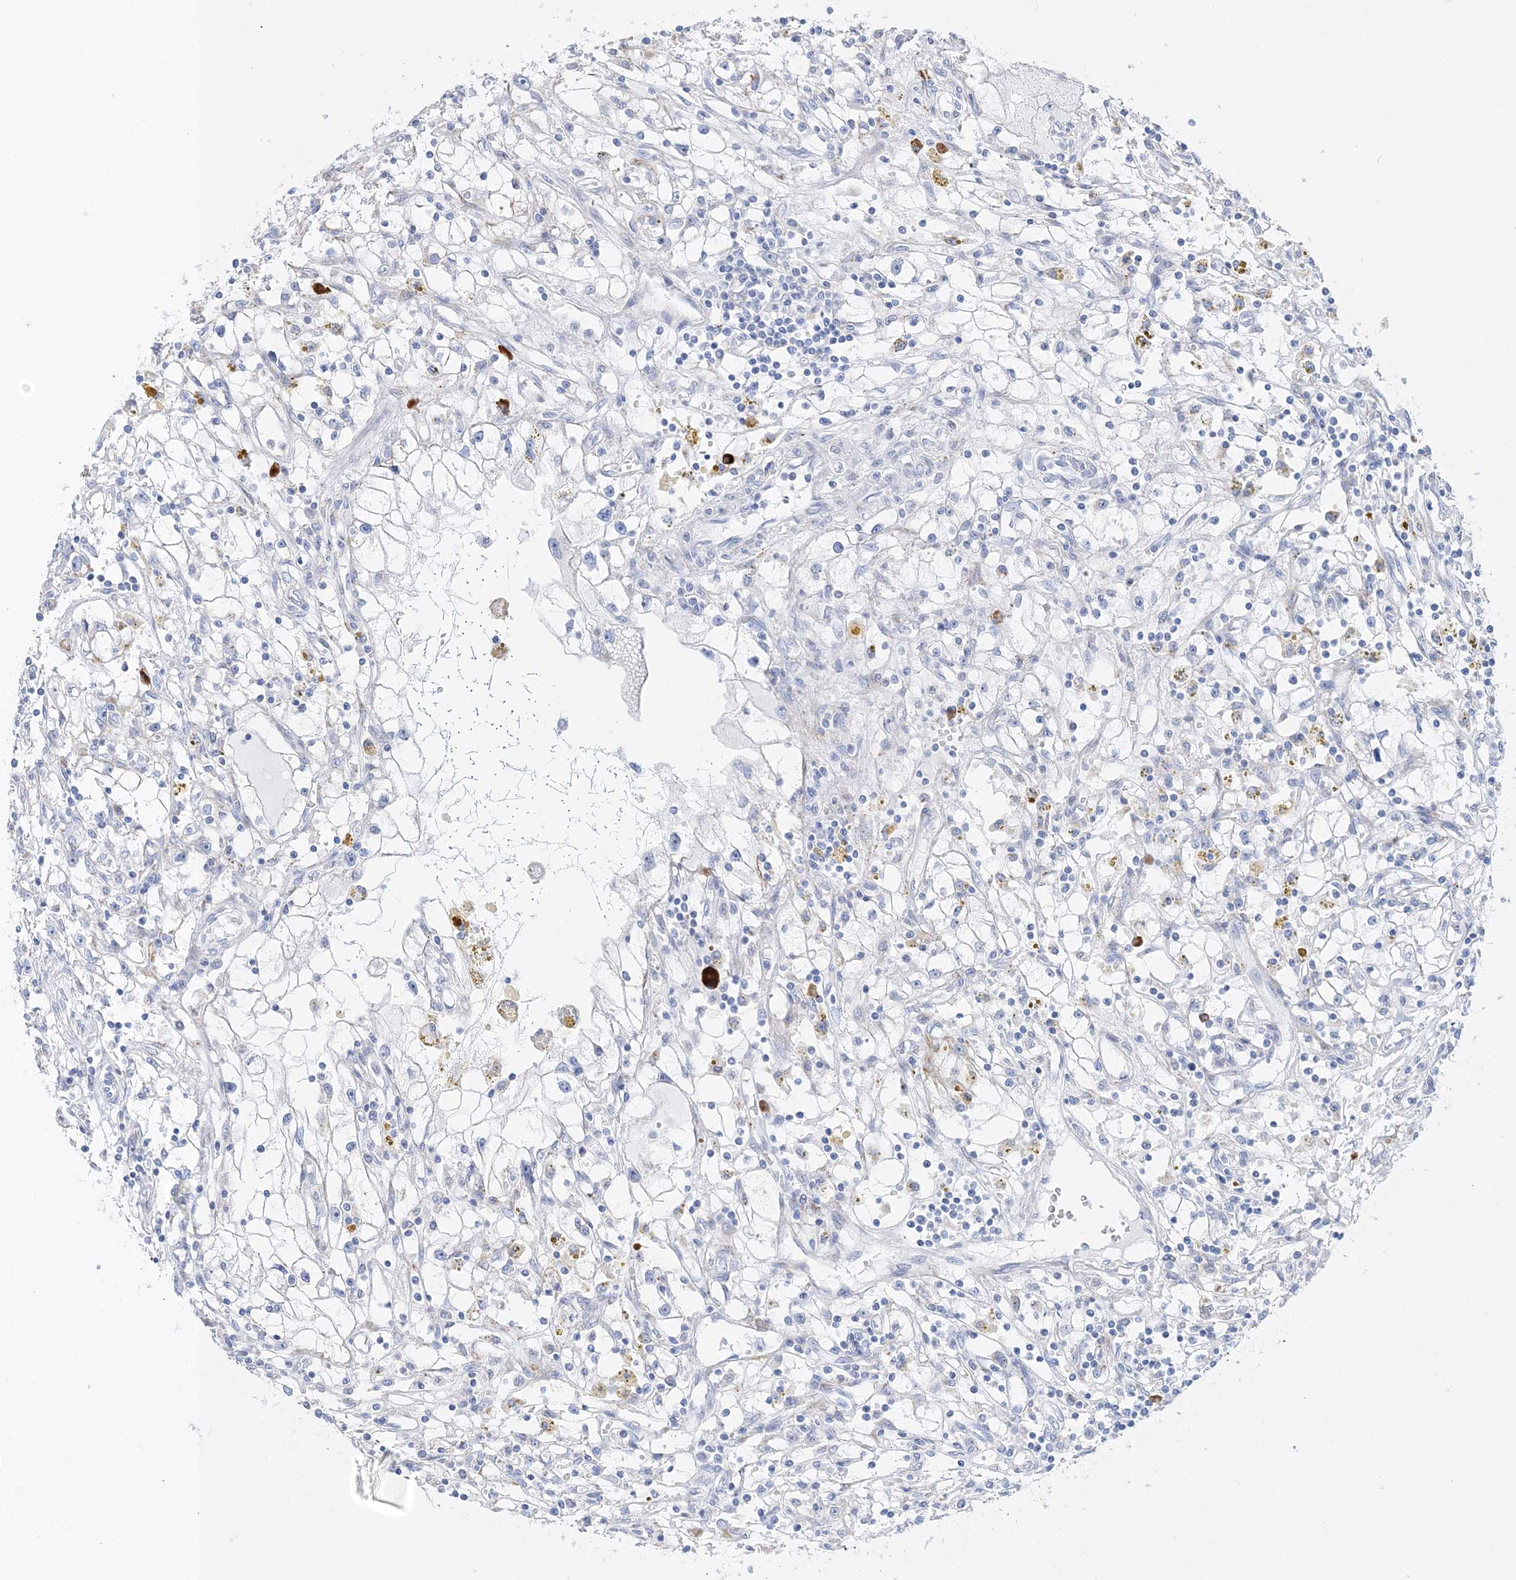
{"staining": {"intensity": "negative", "quantity": "none", "location": "none"}, "tissue": "renal cancer", "cell_type": "Tumor cells", "image_type": "cancer", "snomed": [{"axis": "morphology", "description": "Adenocarcinoma, NOS"}, {"axis": "topography", "description": "Kidney"}], "caption": "Tumor cells are negative for protein expression in human renal cancer (adenocarcinoma).", "gene": "TSPYL6", "patient": {"sex": "male", "age": 56}}